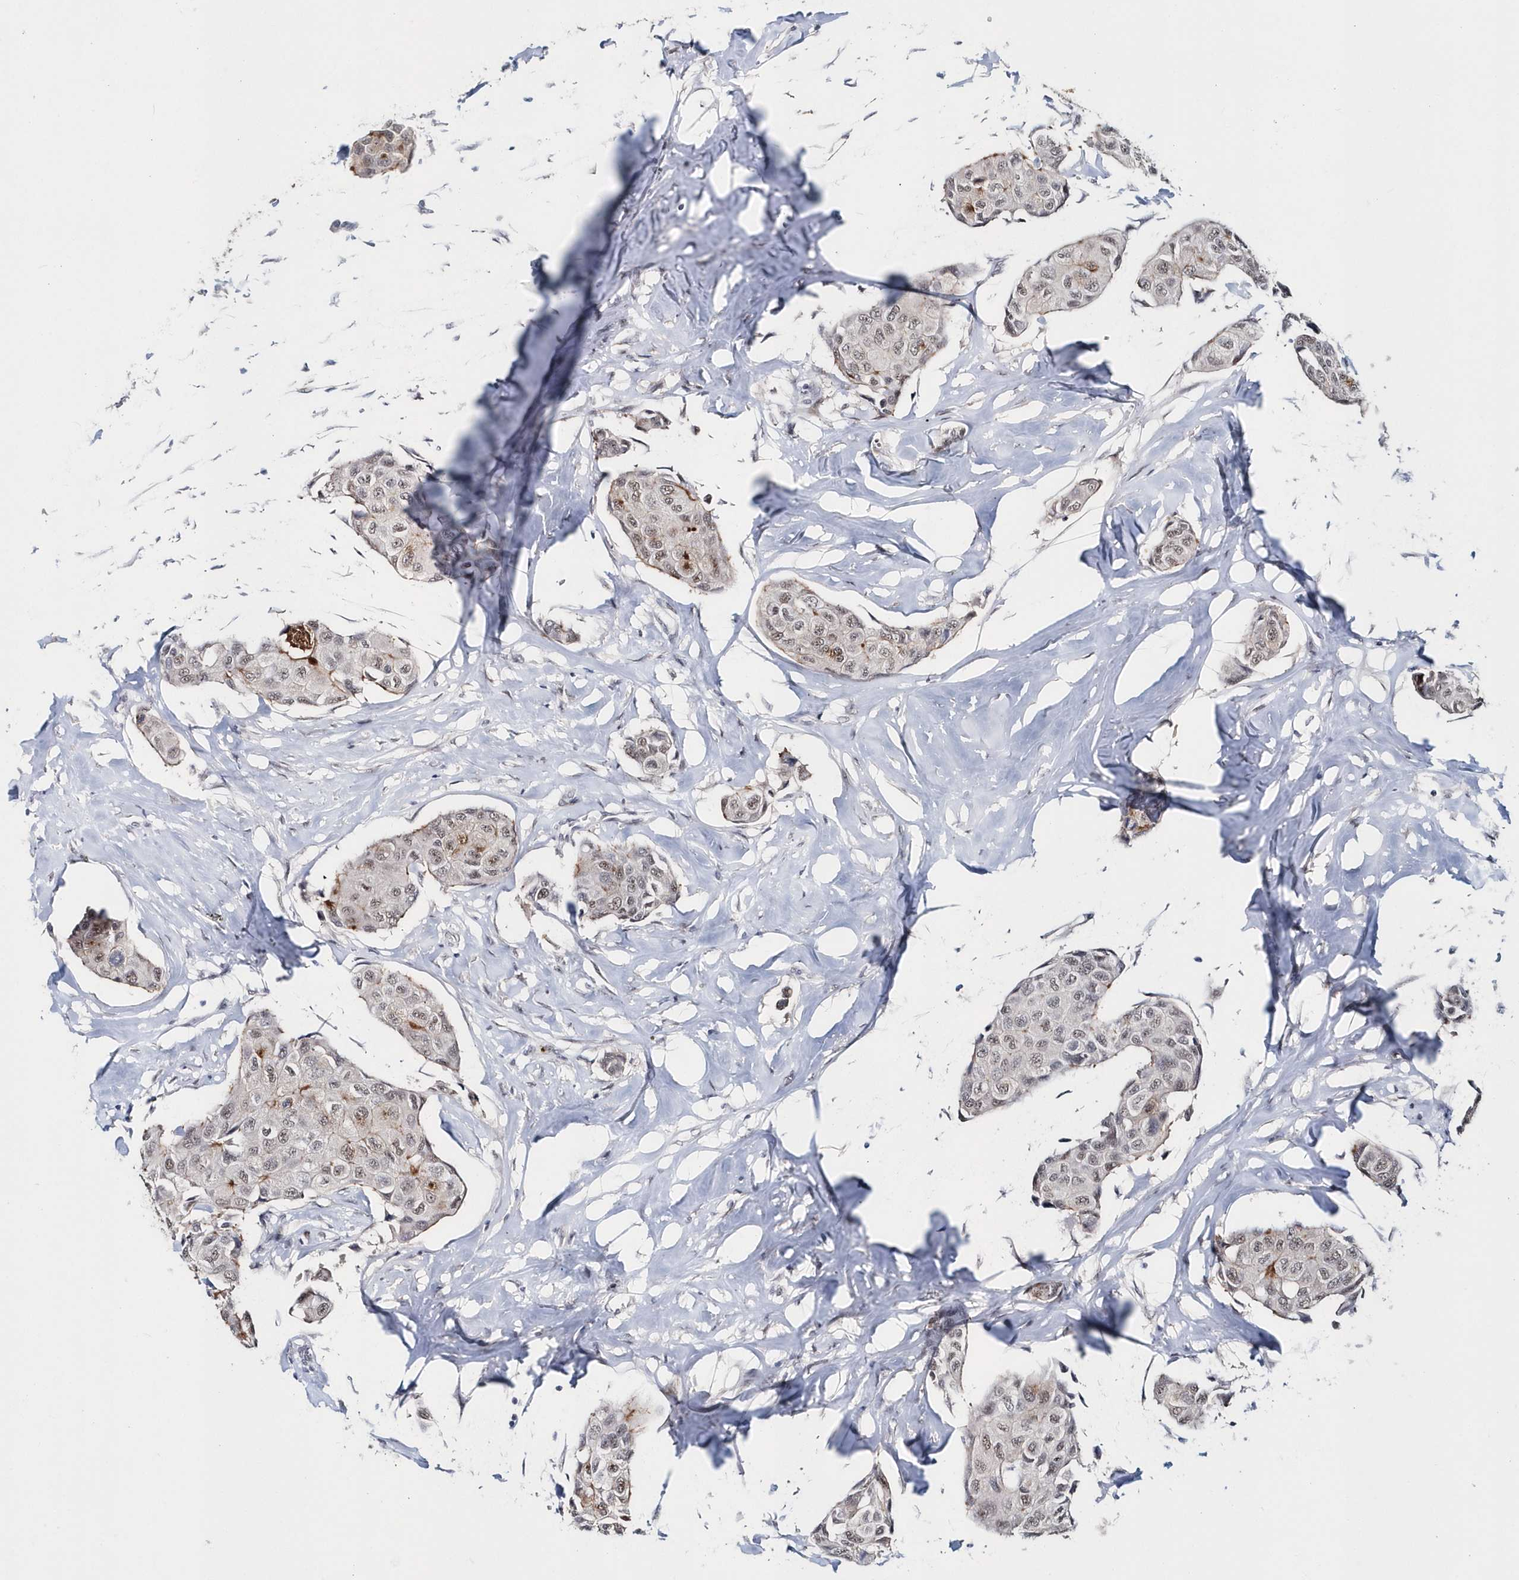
{"staining": {"intensity": "moderate", "quantity": "<25%", "location": "cytoplasmic/membranous"}, "tissue": "breast cancer", "cell_type": "Tumor cells", "image_type": "cancer", "snomed": [{"axis": "morphology", "description": "Duct carcinoma"}, {"axis": "topography", "description": "Breast"}], "caption": "Breast cancer stained with DAB (3,3'-diaminobenzidine) immunohistochemistry (IHC) demonstrates low levels of moderate cytoplasmic/membranous expression in approximately <25% of tumor cells. (Stains: DAB in brown, nuclei in blue, Microscopy: brightfield microscopy at high magnification).", "gene": "ASCL4", "patient": {"sex": "female", "age": 80}}